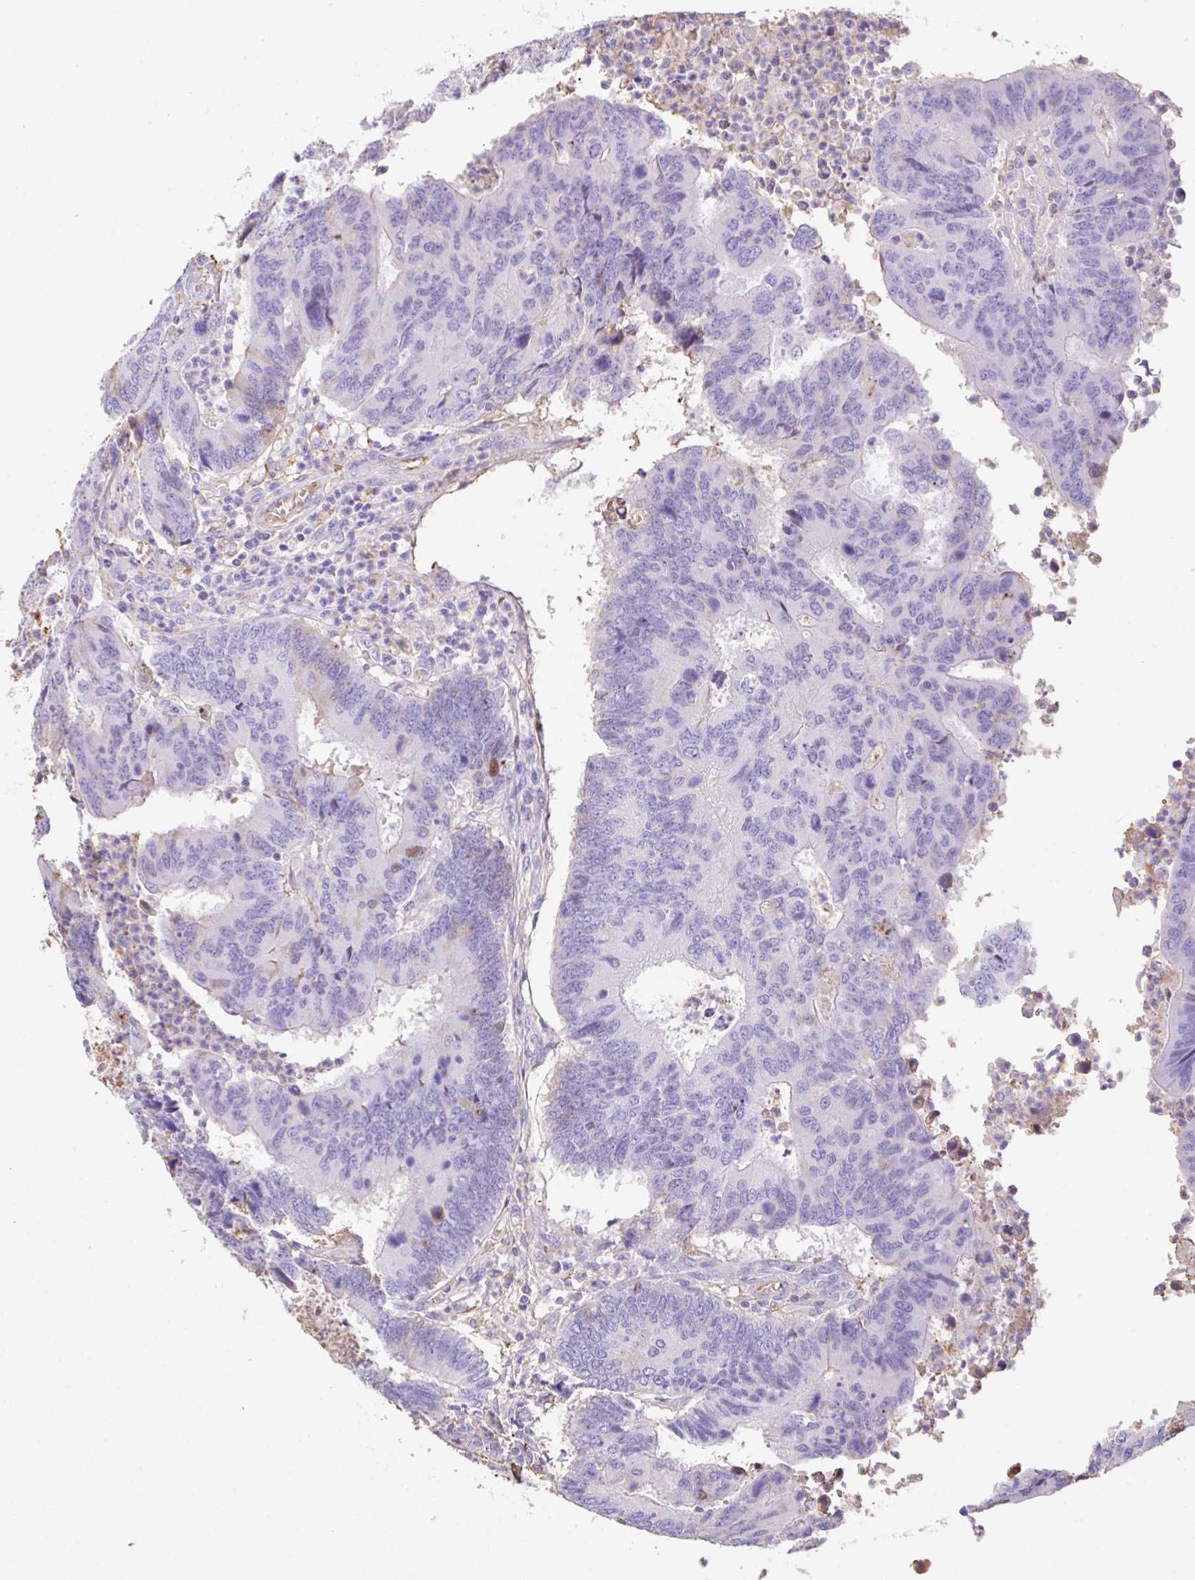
{"staining": {"intensity": "negative", "quantity": "none", "location": "none"}, "tissue": "colorectal cancer", "cell_type": "Tumor cells", "image_type": "cancer", "snomed": [{"axis": "morphology", "description": "Adenocarcinoma, NOS"}, {"axis": "topography", "description": "Colon"}], "caption": "Colorectal adenocarcinoma was stained to show a protein in brown. There is no significant expression in tumor cells.", "gene": "HOXC12", "patient": {"sex": "female", "age": 67}}